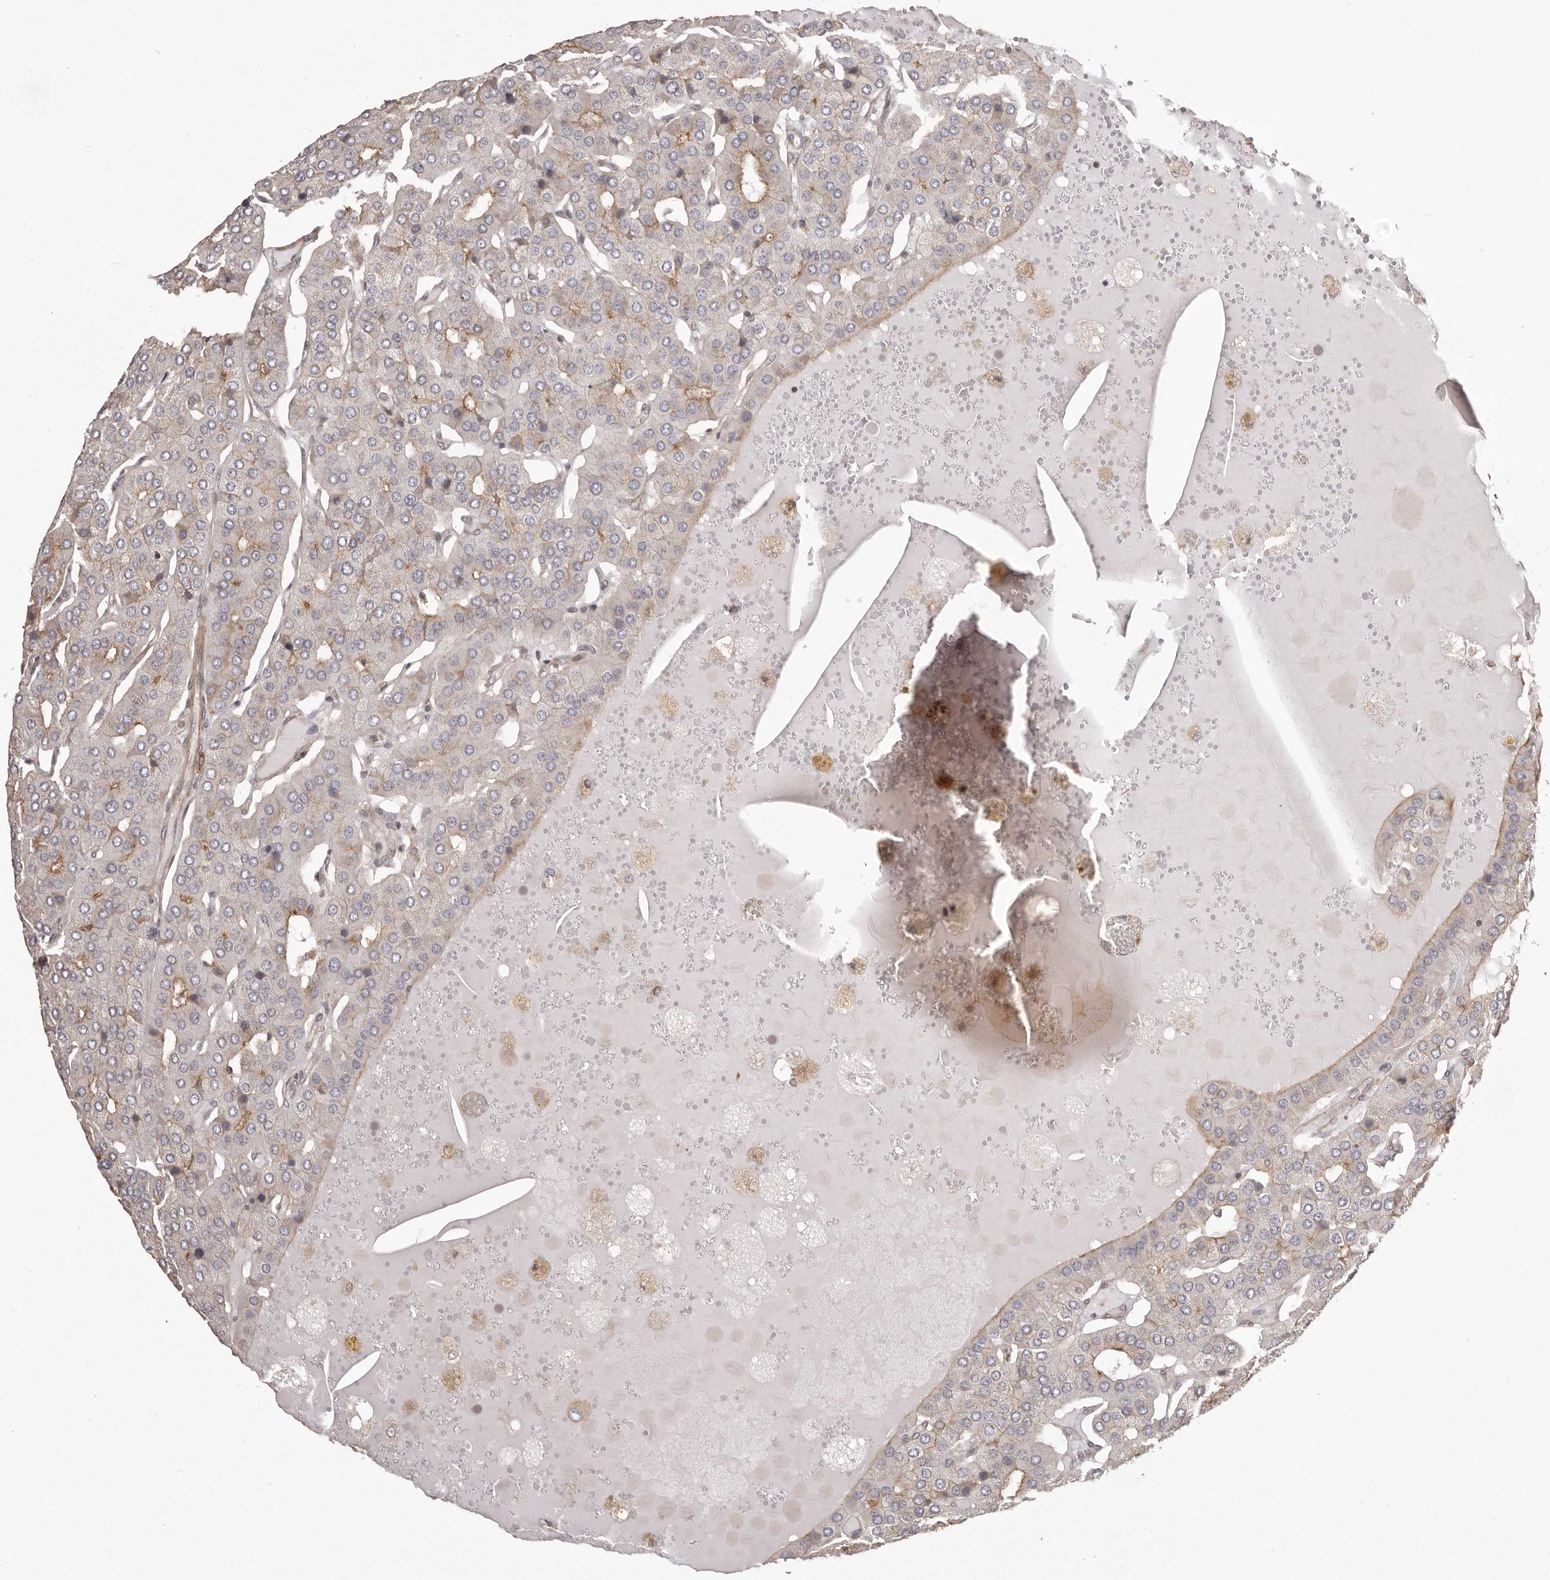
{"staining": {"intensity": "weak", "quantity": "<25%", "location": "cytoplasmic/membranous"}, "tissue": "parathyroid gland", "cell_type": "Glandular cells", "image_type": "normal", "snomed": [{"axis": "morphology", "description": "Normal tissue, NOS"}, {"axis": "morphology", "description": "Adenoma, NOS"}, {"axis": "topography", "description": "Parathyroid gland"}], "caption": "This micrograph is of unremarkable parathyroid gland stained with IHC to label a protein in brown with the nuclei are counter-stained blue. There is no staining in glandular cells. (DAB (3,3'-diaminobenzidine) immunohistochemistry visualized using brightfield microscopy, high magnification).", "gene": "NFKBIA", "patient": {"sex": "female", "age": 86}}